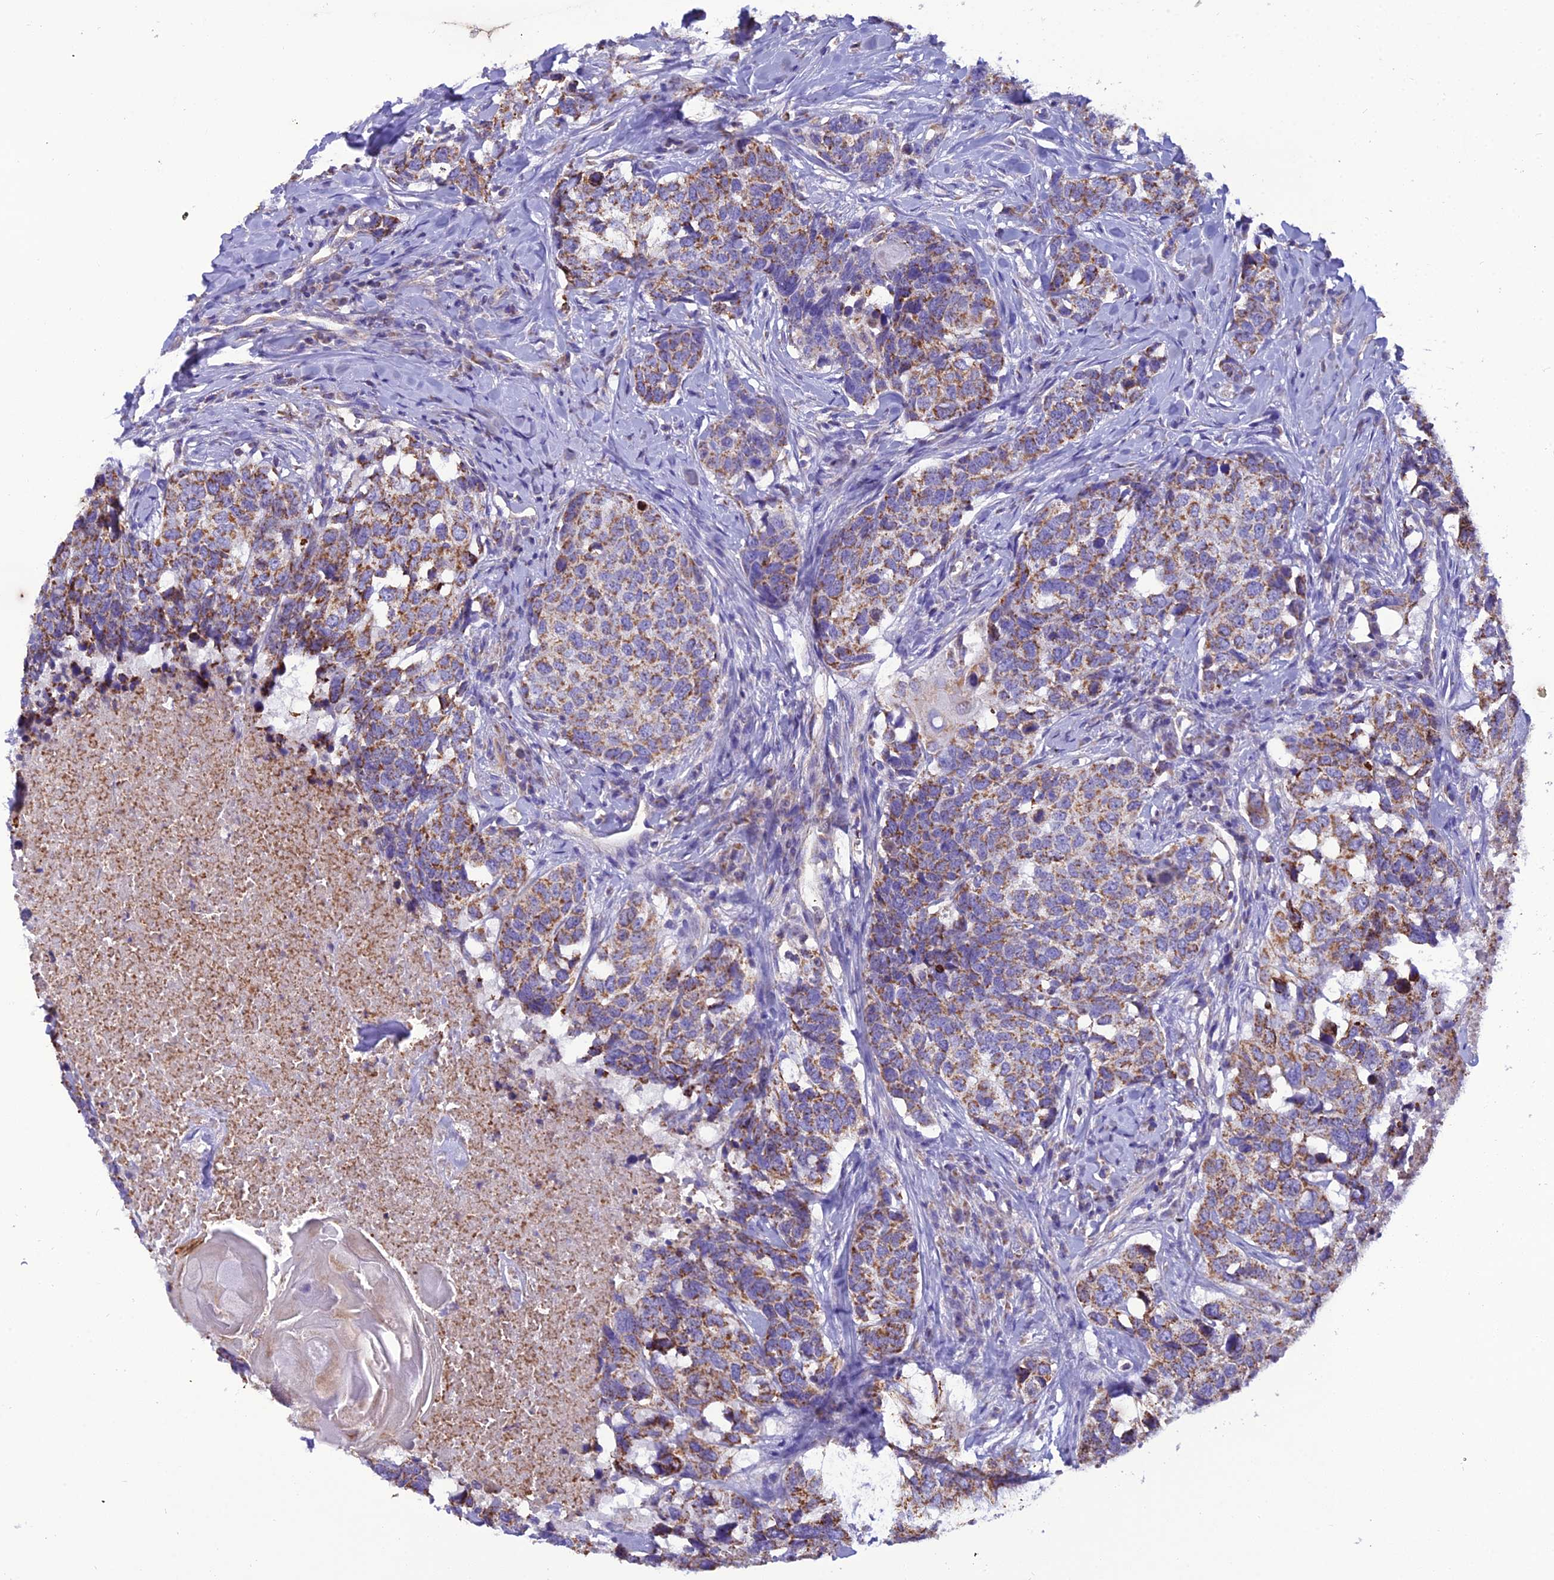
{"staining": {"intensity": "moderate", "quantity": ">75%", "location": "cytoplasmic/membranous"}, "tissue": "head and neck cancer", "cell_type": "Tumor cells", "image_type": "cancer", "snomed": [{"axis": "morphology", "description": "Squamous cell carcinoma, NOS"}, {"axis": "topography", "description": "Head-Neck"}], "caption": "This photomicrograph displays head and neck cancer stained with immunohistochemistry (IHC) to label a protein in brown. The cytoplasmic/membranous of tumor cells show moderate positivity for the protein. Nuclei are counter-stained blue.", "gene": "GPD1", "patient": {"sex": "male", "age": 66}}